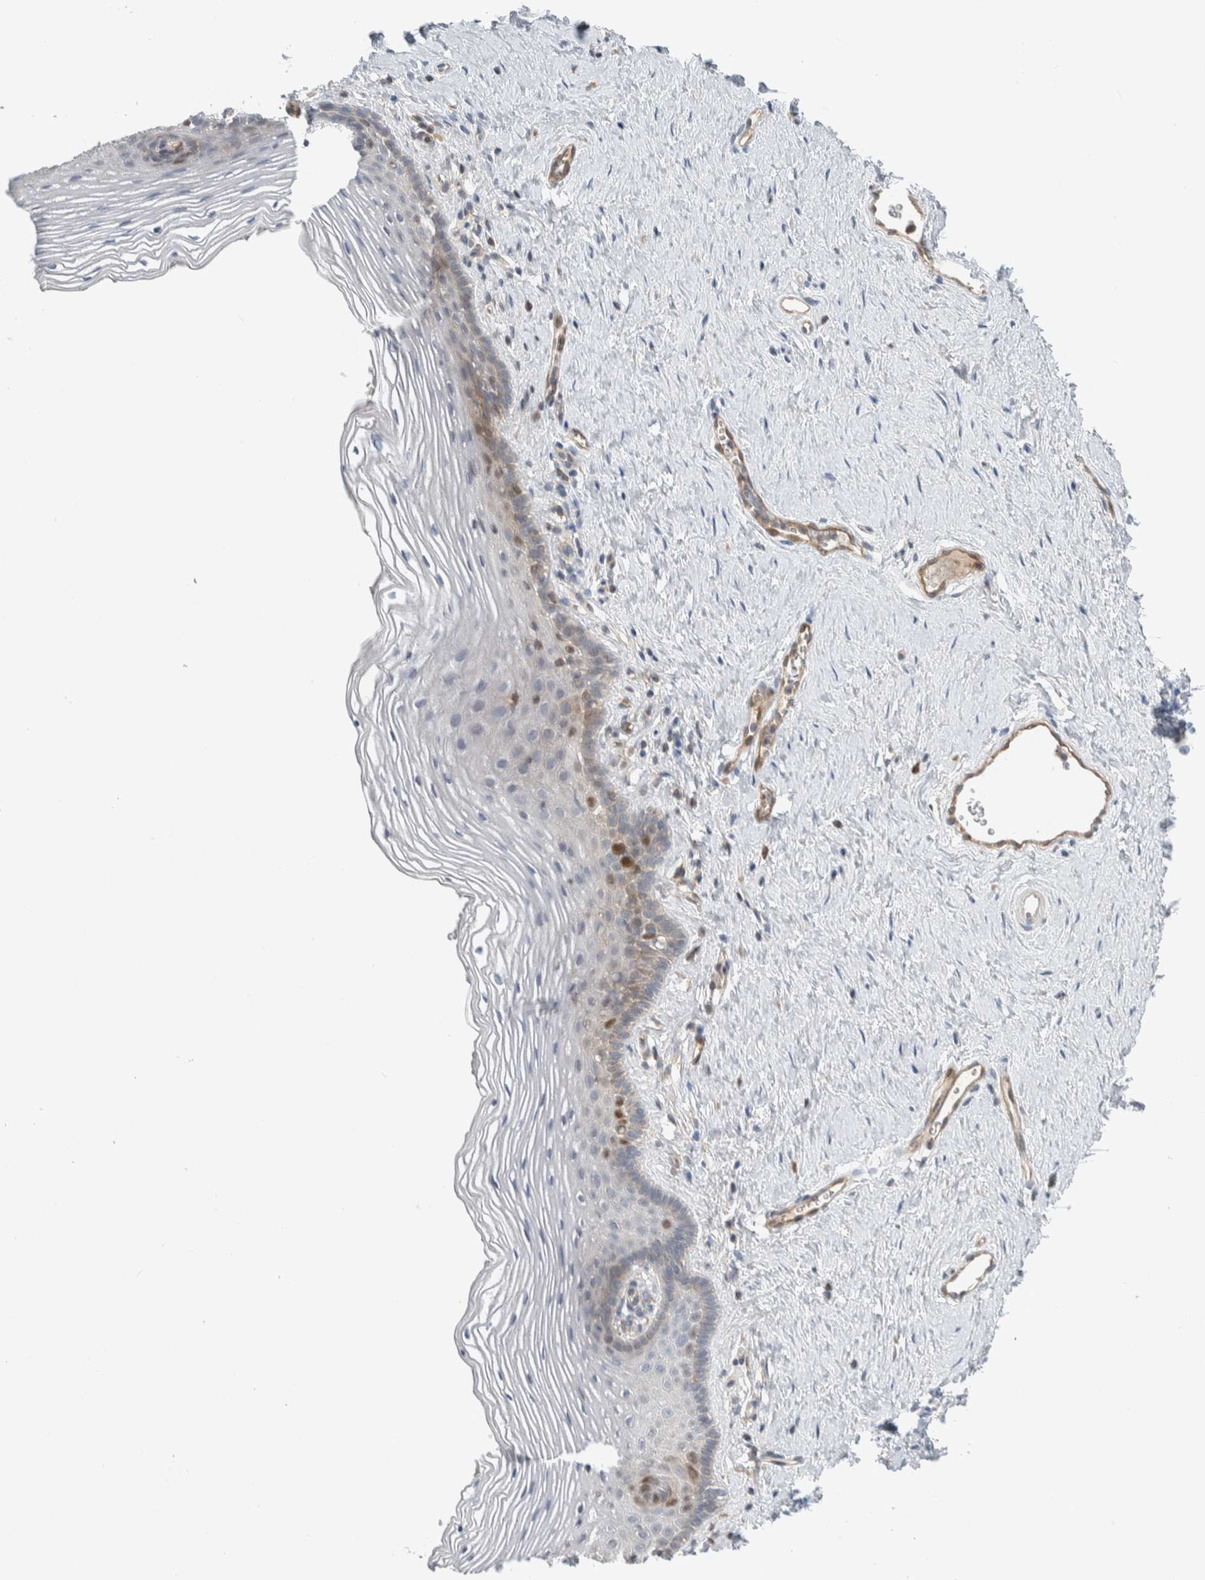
{"staining": {"intensity": "weak", "quantity": "<25%", "location": "cytoplasmic/membranous"}, "tissue": "vagina", "cell_type": "Squamous epithelial cells", "image_type": "normal", "snomed": [{"axis": "morphology", "description": "Normal tissue, NOS"}, {"axis": "topography", "description": "Vagina"}], "caption": "Vagina stained for a protein using immunohistochemistry (IHC) reveals no expression squamous epithelial cells.", "gene": "NFKB2", "patient": {"sex": "female", "age": 32}}